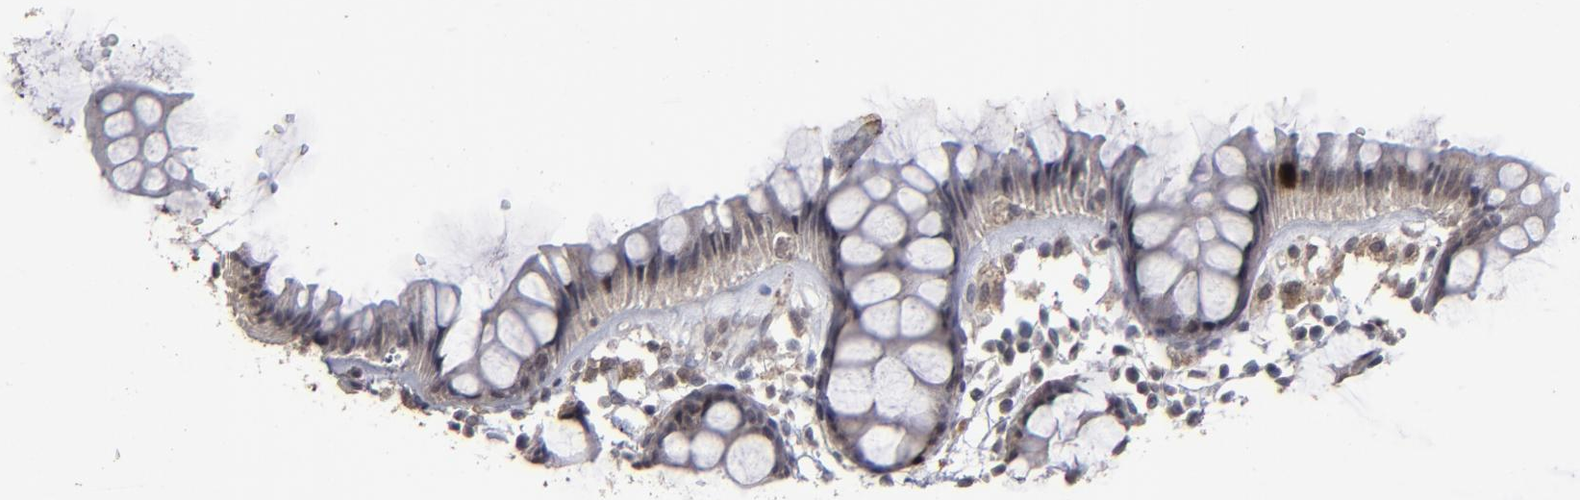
{"staining": {"intensity": "strong", "quantity": "<25%", "location": "cytoplasmic/membranous"}, "tissue": "rectum", "cell_type": "Glandular cells", "image_type": "normal", "snomed": [{"axis": "morphology", "description": "Normal tissue, NOS"}, {"axis": "topography", "description": "Rectum"}], "caption": "Immunohistochemistry (IHC) image of normal rectum stained for a protein (brown), which displays medium levels of strong cytoplasmic/membranous staining in about <25% of glandular cells.", "gene": "SLC22A17", "patient": {"sex": "female", "age": 66}}